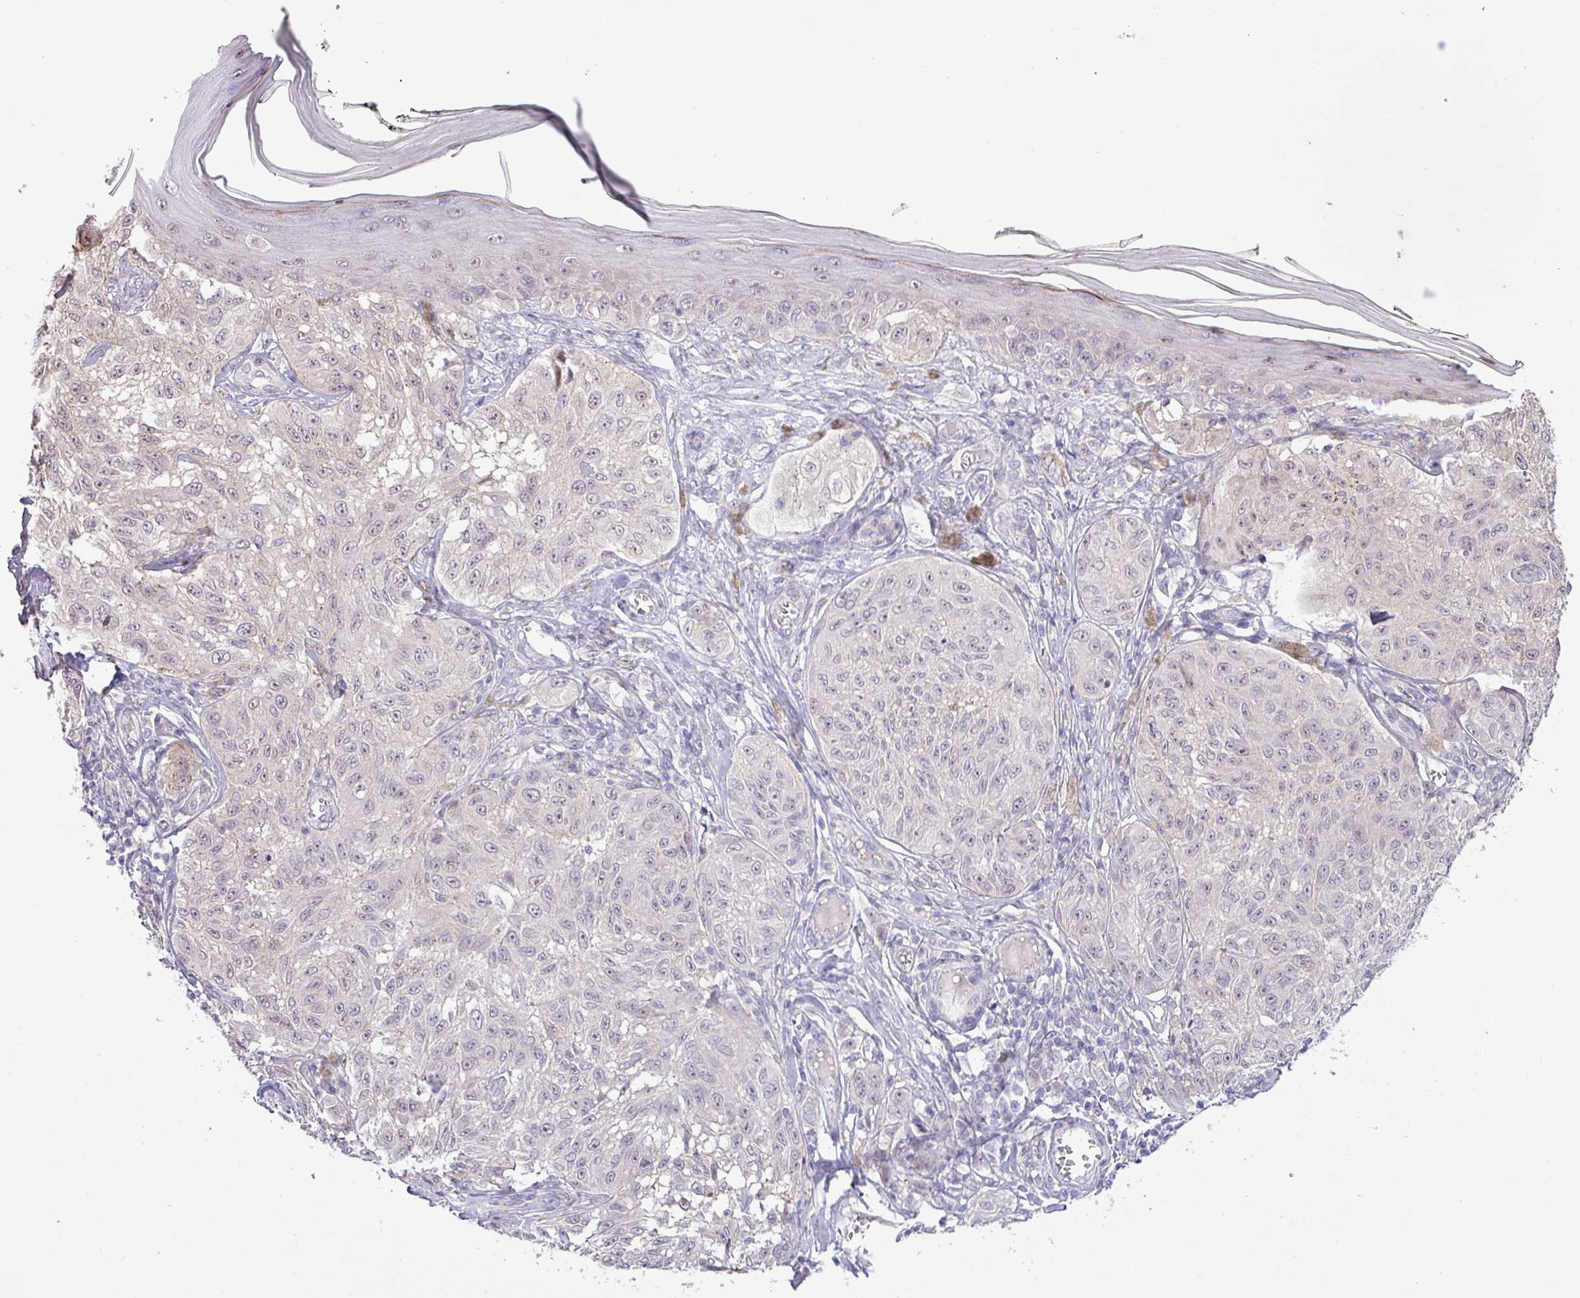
{"staining": {"intensity": "negative", "quantity": "none", "location": "none"}, "tissue": "melanoma", "cell_type": "Tumor cells", "image_type": "cancer", "snomed": [{"axis": "morphology", "description": "Malignant melanoma, NOS"}, {"axis": "topography", "description": "Skin"}], "caption": "Malignant melanoma was stained to show a protein in brown. There is no significant expression in tumor cells.", "gene": "RIPPLY1", "patient": {"sex": "male", "age": 68}}